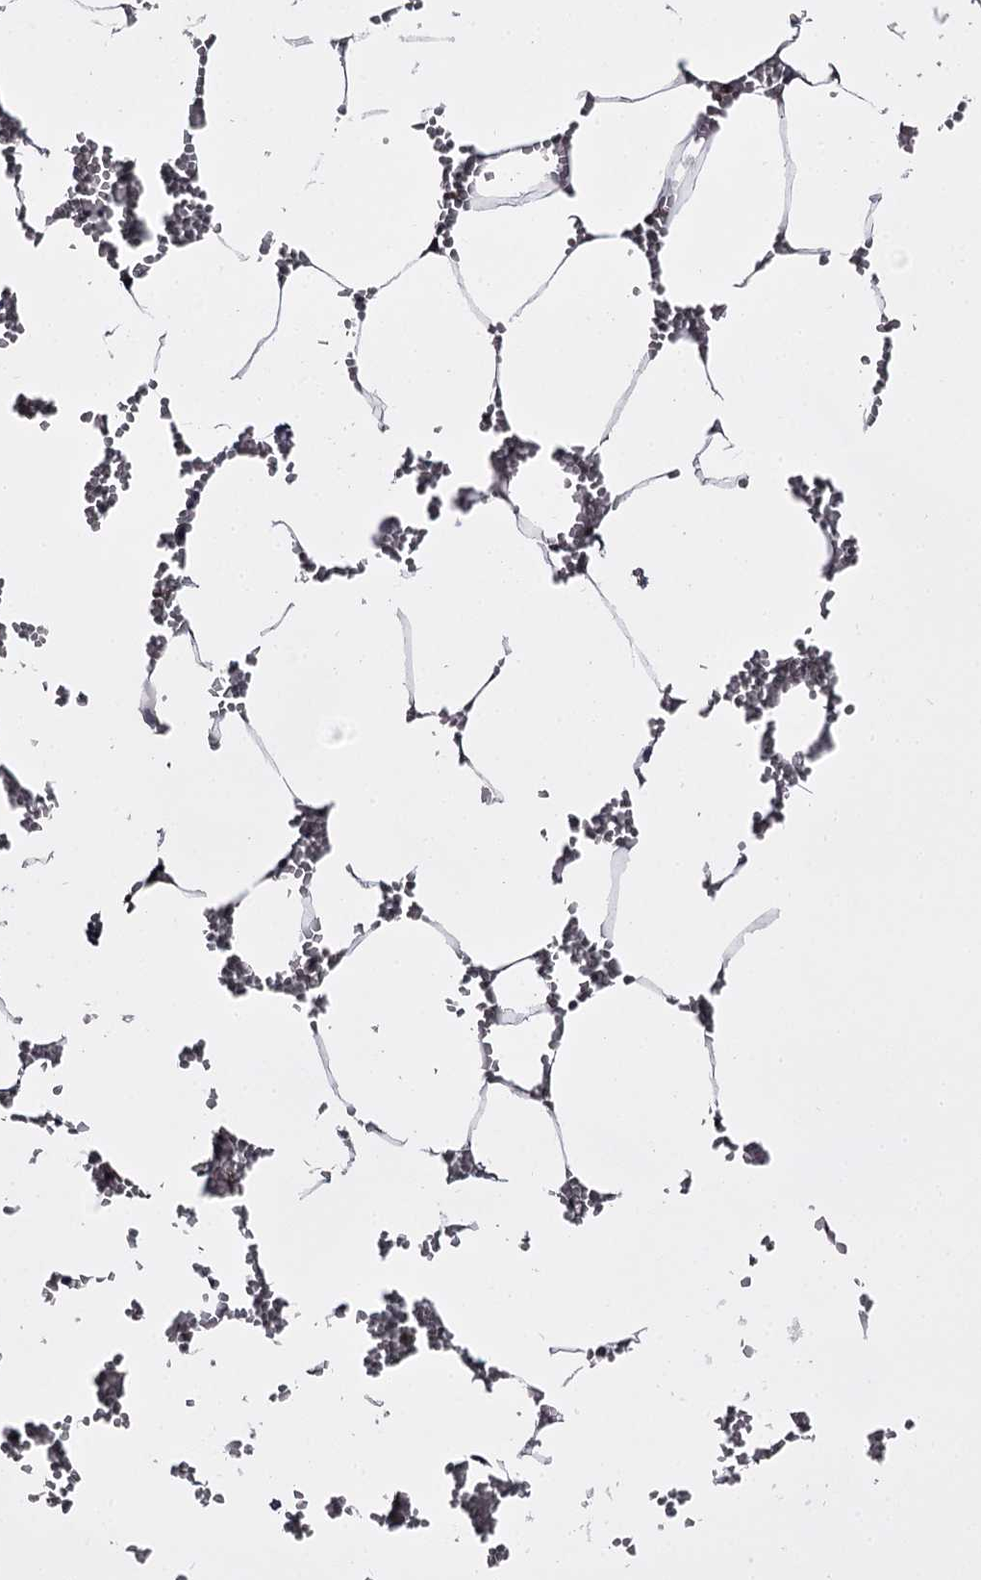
{"staining": {"intensity": "negative", "quantity": "none", "location": "none"}, "tissue": "bone marrow", "cell_type": "Hematopoietic cells", "image_type": "normal", "snomed": [{"axis": "morphology", "description": "Normal tissue, NOS"}, {"axis": "topography", "description": "Bone marrow"}], "caption": "The histopathology image reveals no significant positivity in hematopoietic cells of bone marrow. Nuclei are stained in blue.", "gene": "SLC32A1", "patient": {"sex": "male", "age": 70}}